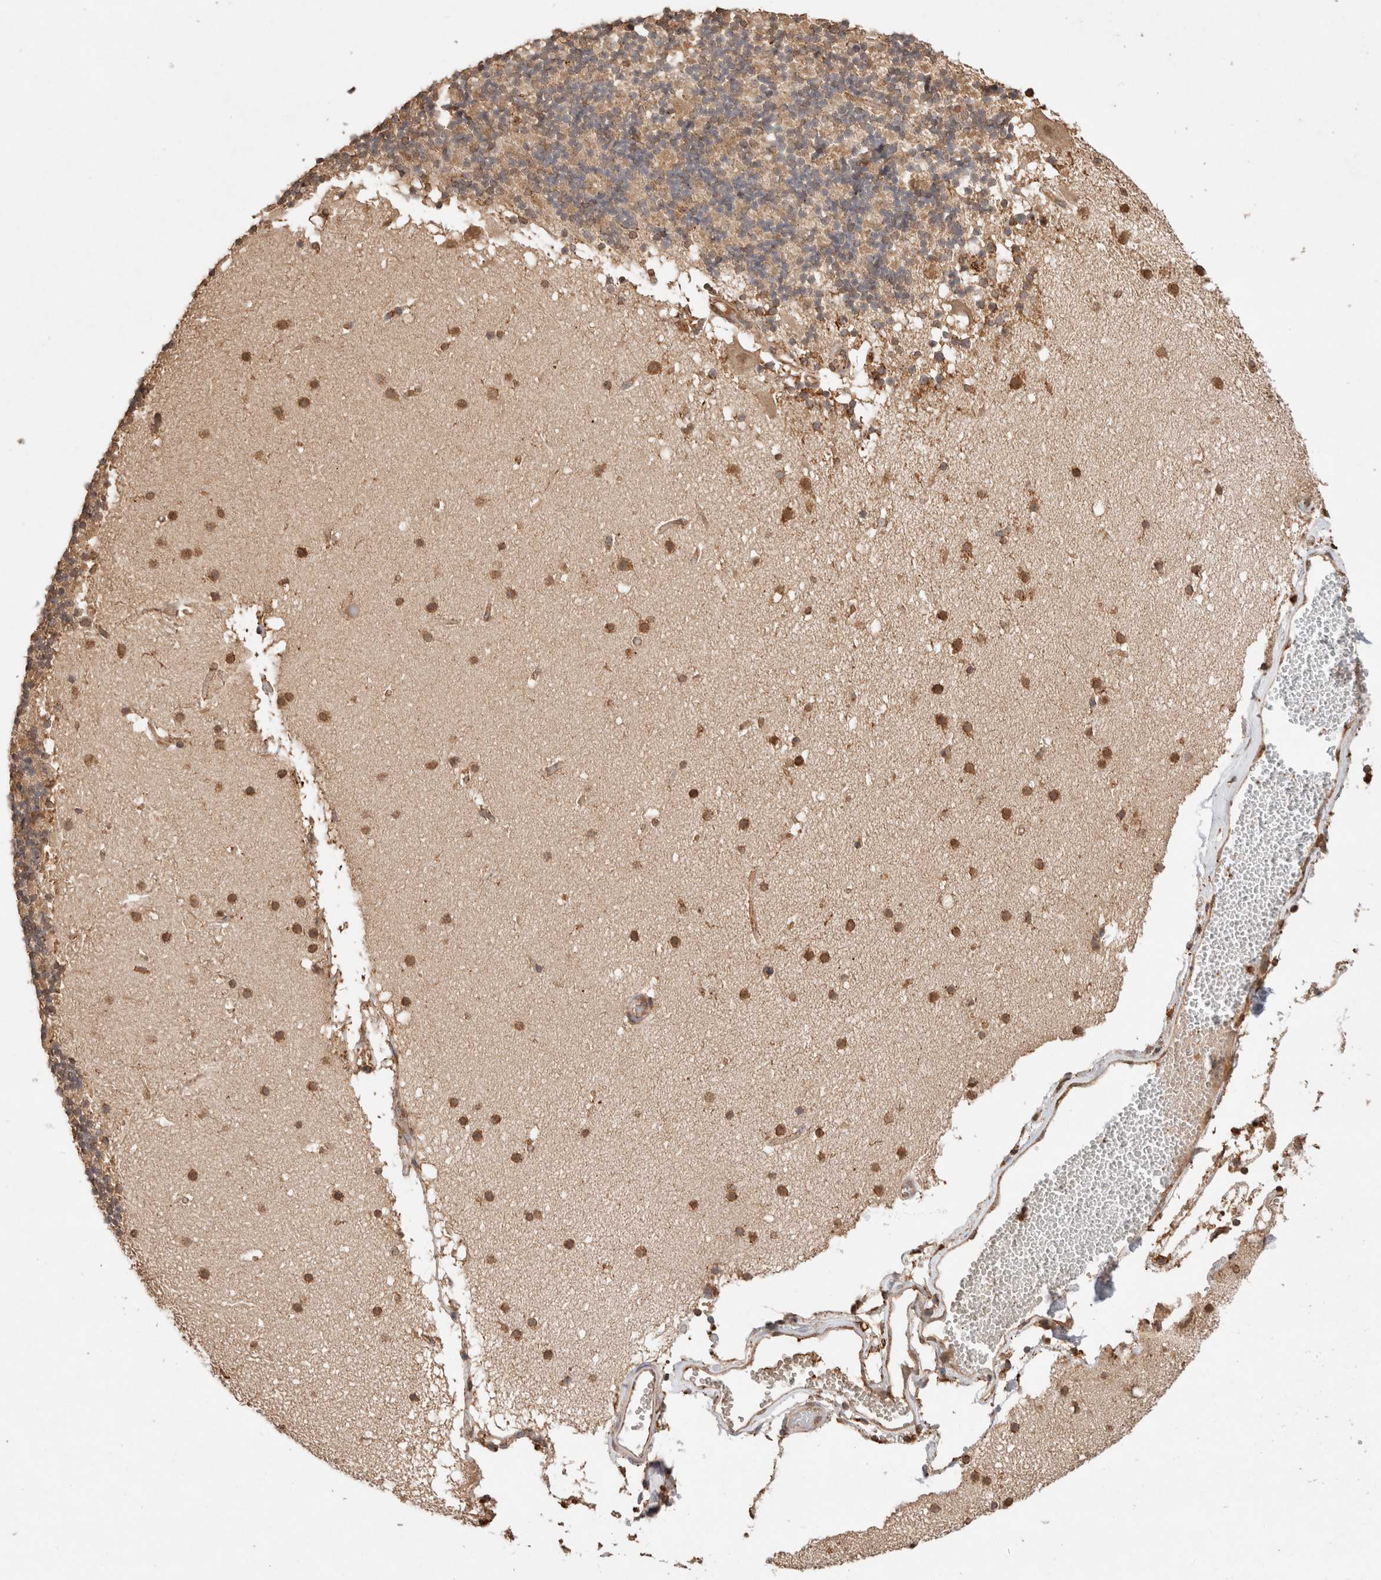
{"staining": {"intensity": "weak", "quantity": ">75%", "location": "cytoplasmic/membranous"}, "tissue": "cerebellum", "cell_type": "Cells in granular layer", "image_type": "normal", "snomed": [{"axis": "morphology", "description": "Normal tissue, NOS"}, {"axis": "topography", "description": "Cerebellum"}], "caption": "Approximately >75% of cells in granular layer in unremarkable human cerebellum display weak cytoplasmic/membranous protein expression as visualized by brown immunohistochemical staining.", "gene": "ERAP1", "patient": {"sex": "male", "age": 57}}